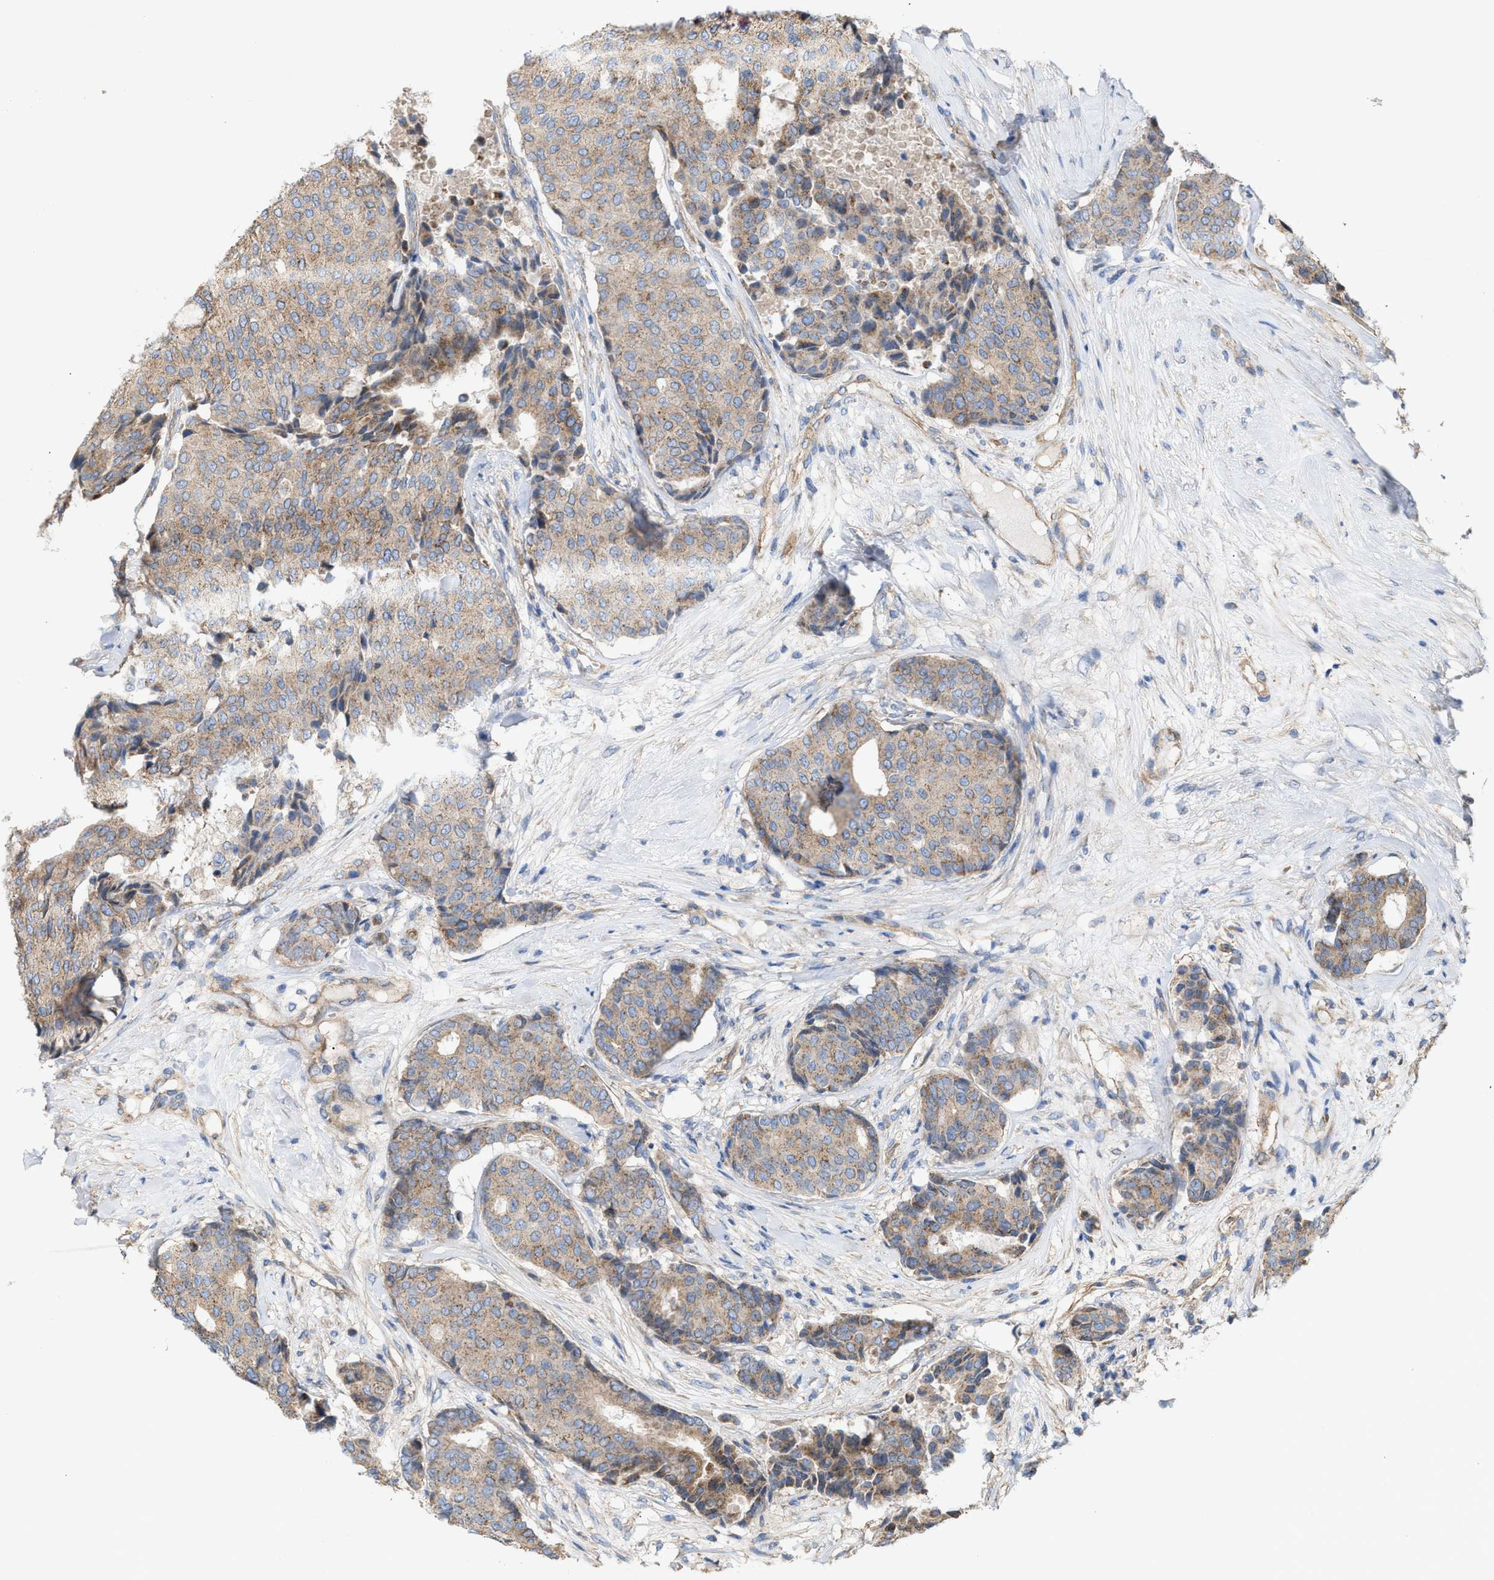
{"staining": {"intensity": "weak", "quantity": ">75%", "location": "cytoplasmic/membranous"}, "tissue": "breast cancer", "cell_type": "Tumor cells", "image_type": "cancer", "snomed": [{"axis": "morphology", "description": "Duct carcinoma"}, {"axis": "topography", "description": "Breast"}], "caption": "IHC histopathology image of human breast cancer (invasive ductal carcinoma) stained for a protein (brown), which shows low levels of weak cytoplasmic/membranous staining in approximately >75% of tumor cells.", "gene": "OXSM", "patient": {"sex": "female", "age": 75}}